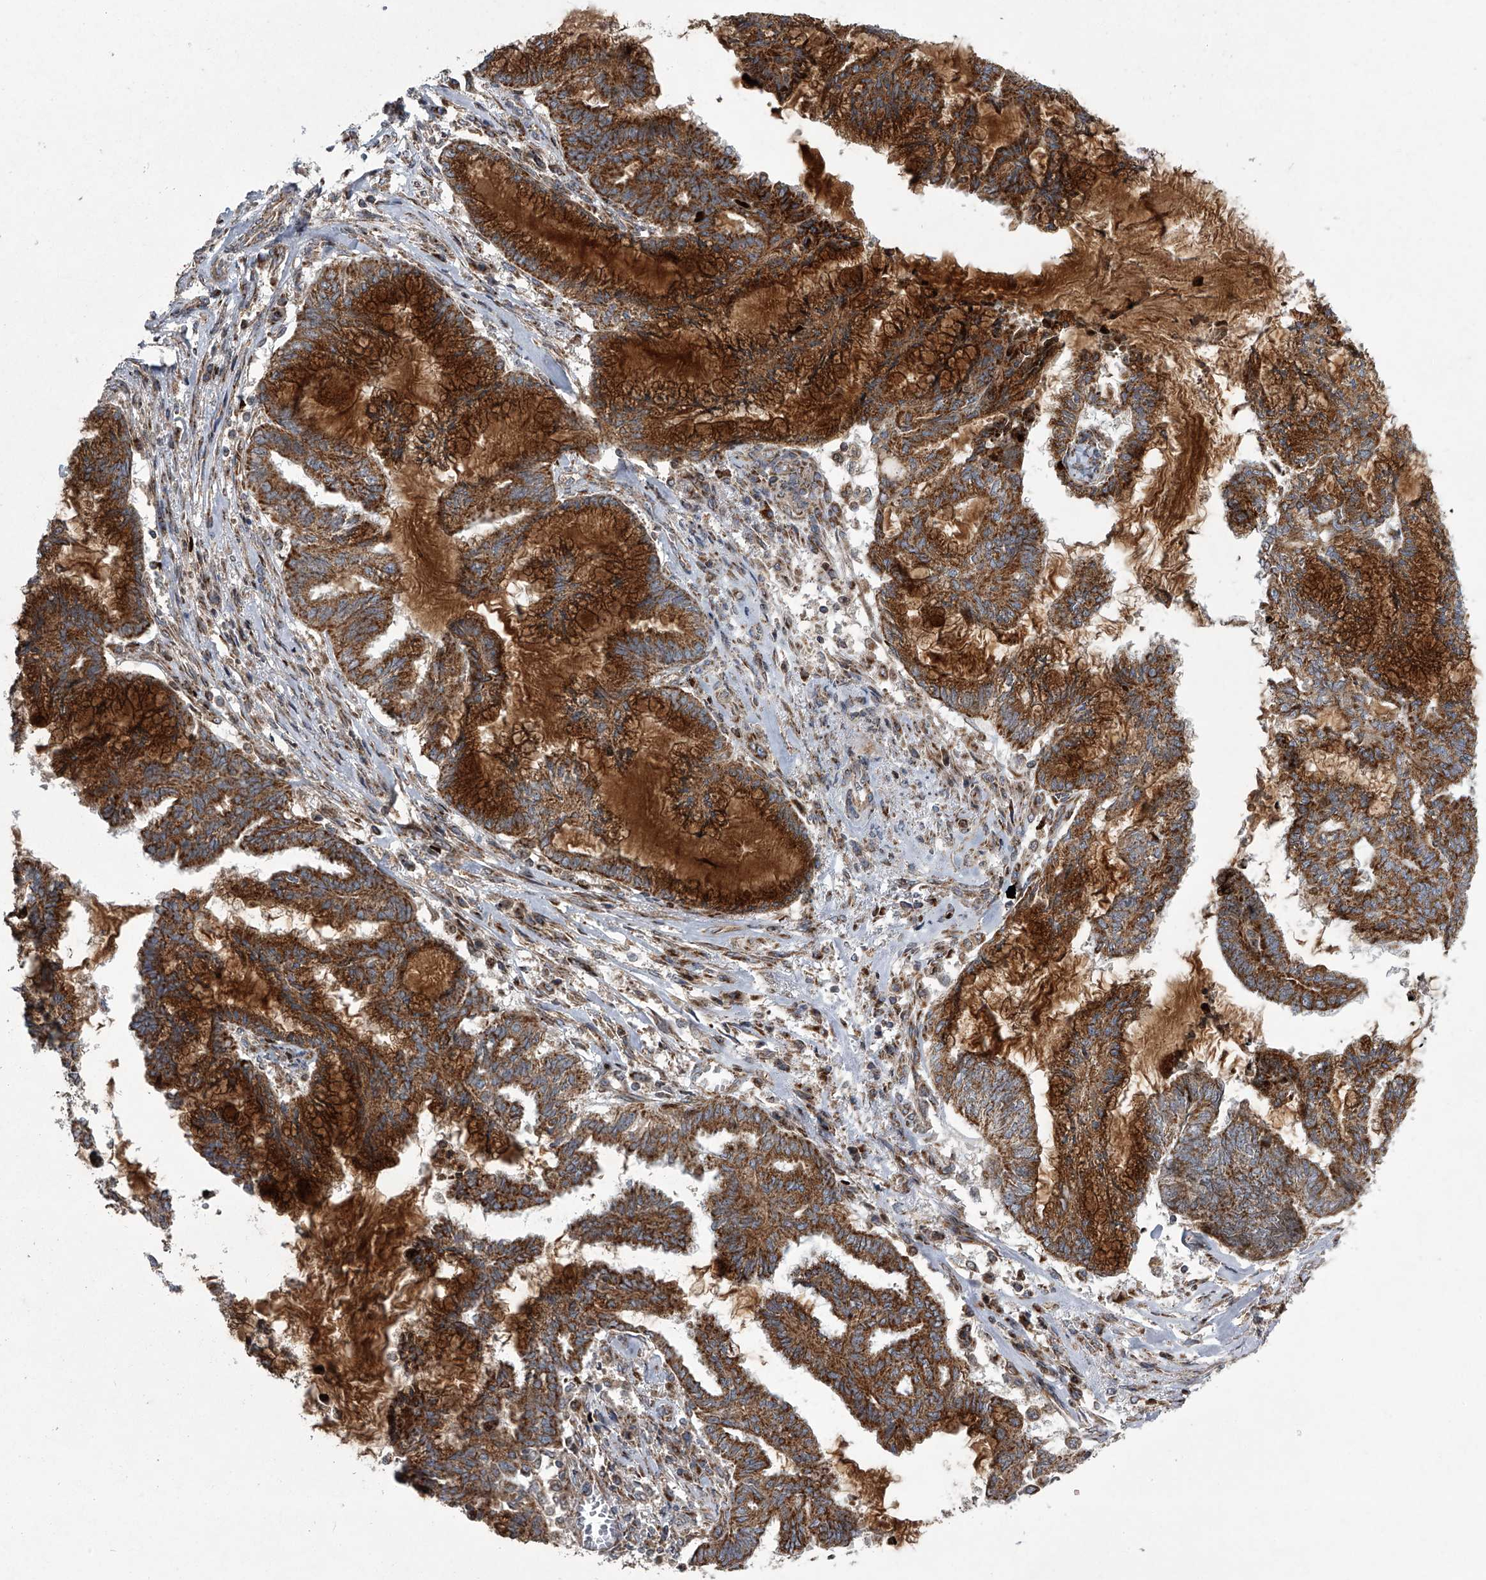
{"staining": {"intensity": "strong", "quantity": ">75%", "location": "cytoplasmic/membranous"}, "tissue": "endometrial cancer", "cell_type": "Tumor cells", "image_type": "cancer", "snomed": [{"axis": "morphology", "description": "Adenocarcinoma, NOS"}, {"axis": "topography", "description": "Endometrium"}], "caption": "Strong cytoplasmic/membranous protein expression is seen in approximately >75% of tumor cells in endometrial adenocarcinoma.", "gene": "STRADA", "patient": {"sex": "female", "age": 86}}